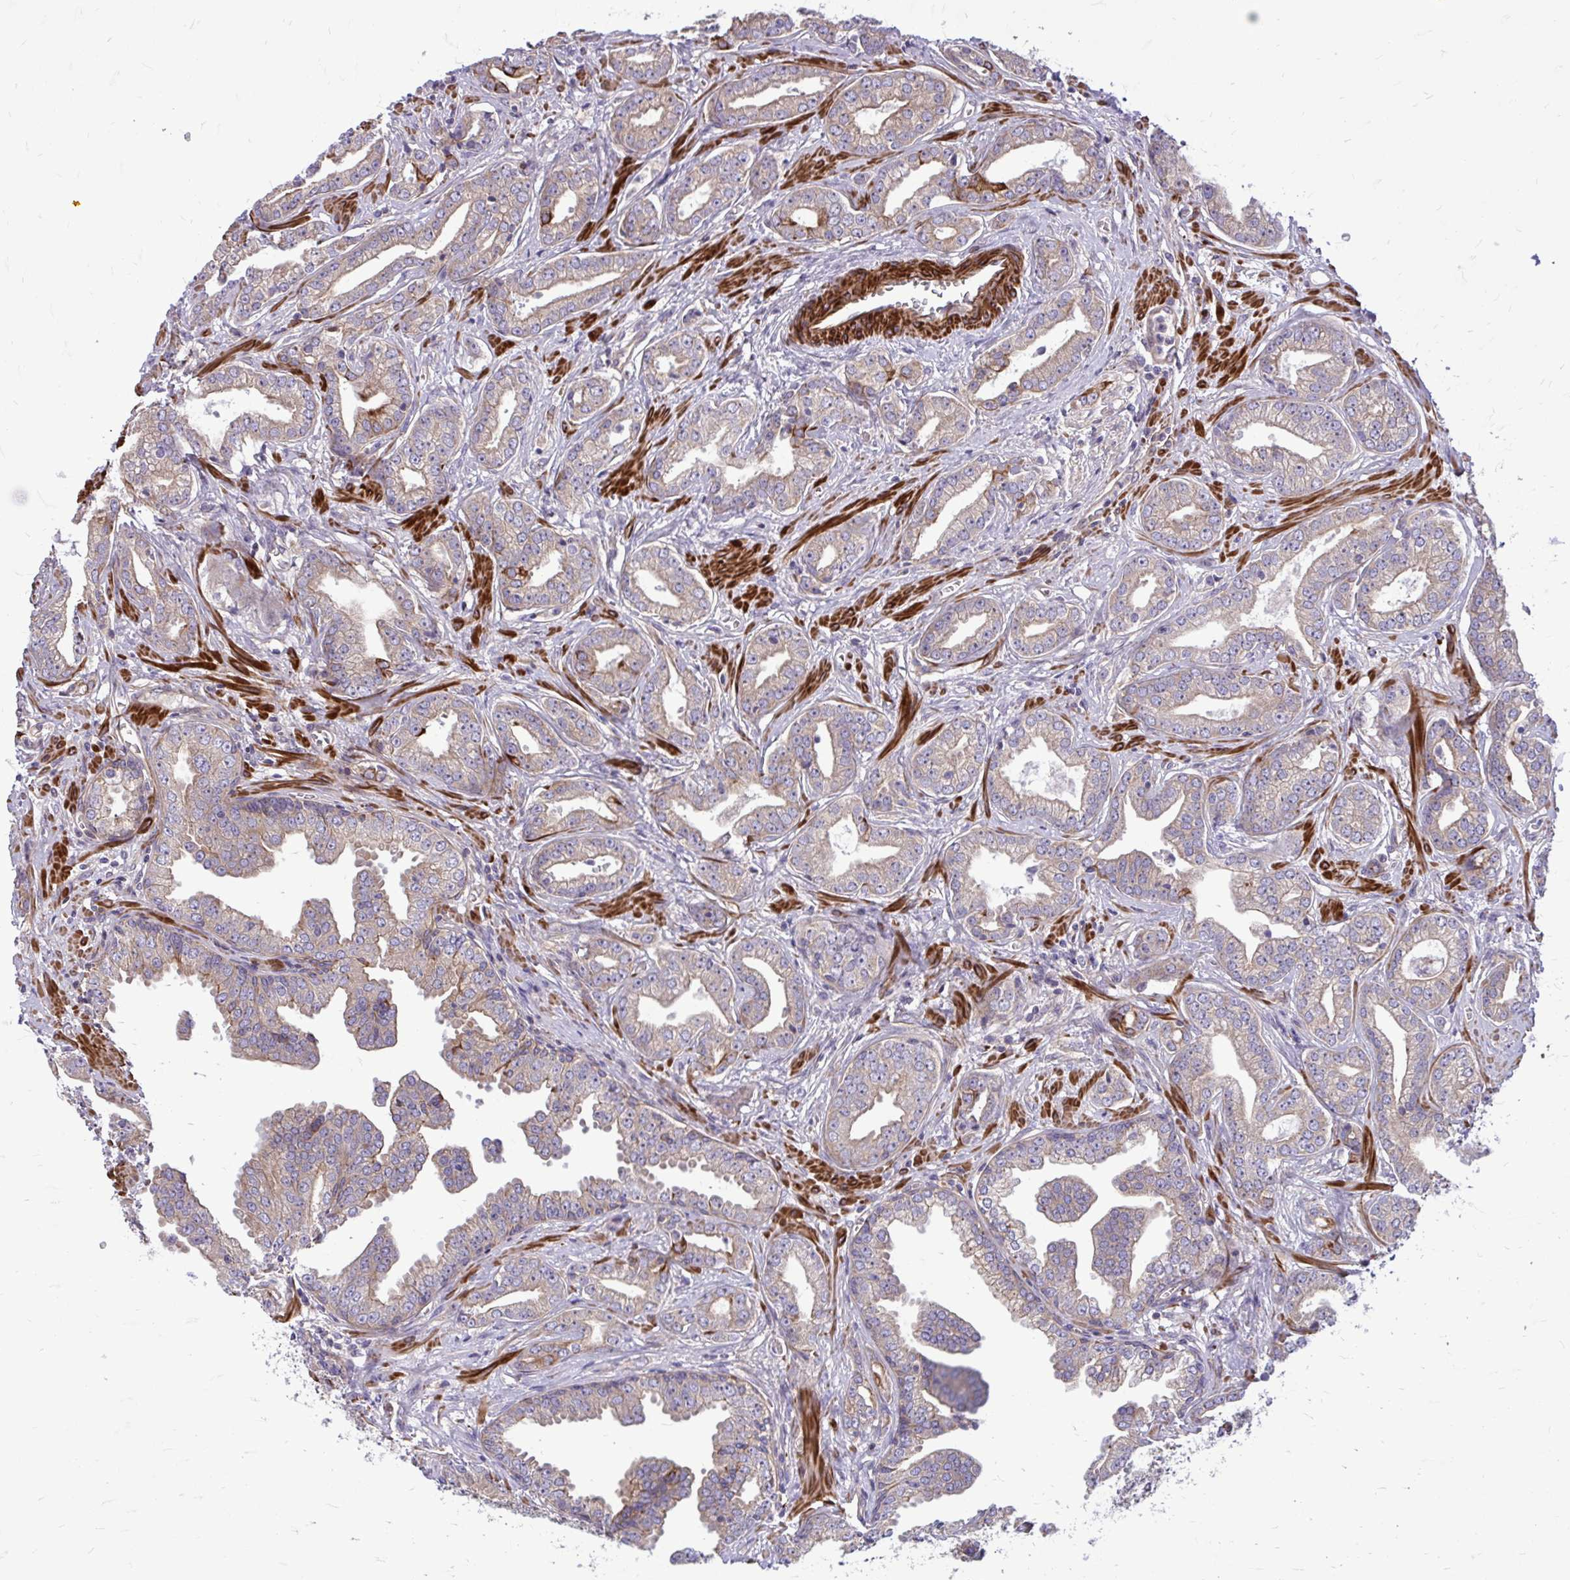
{"staining": {"intensity": "weak", "quantity": "25%-75%", "location": "cytoplasmic/membranous"}, "tissue": "prostate cancer", "cell_type": "Tumor cells", "image_type": "cancer", "snomed": [{"axis": "morphology", "description": "Adenocarcinoma, Medium grade"}, {"axis": "topography", "description": "Prostate"}], "caption": "The image shows staining of prostate cancer (medium-grade adenocarcinoma), revealing weak cytoplasmic/membranous protein expression (brown color) within tumor cells. Immunohistochemistry stains the protein of interest in brown and the nuclei are stained blue.", "gene": "FAP", "patient": {"sex": "male", "age": 57}}